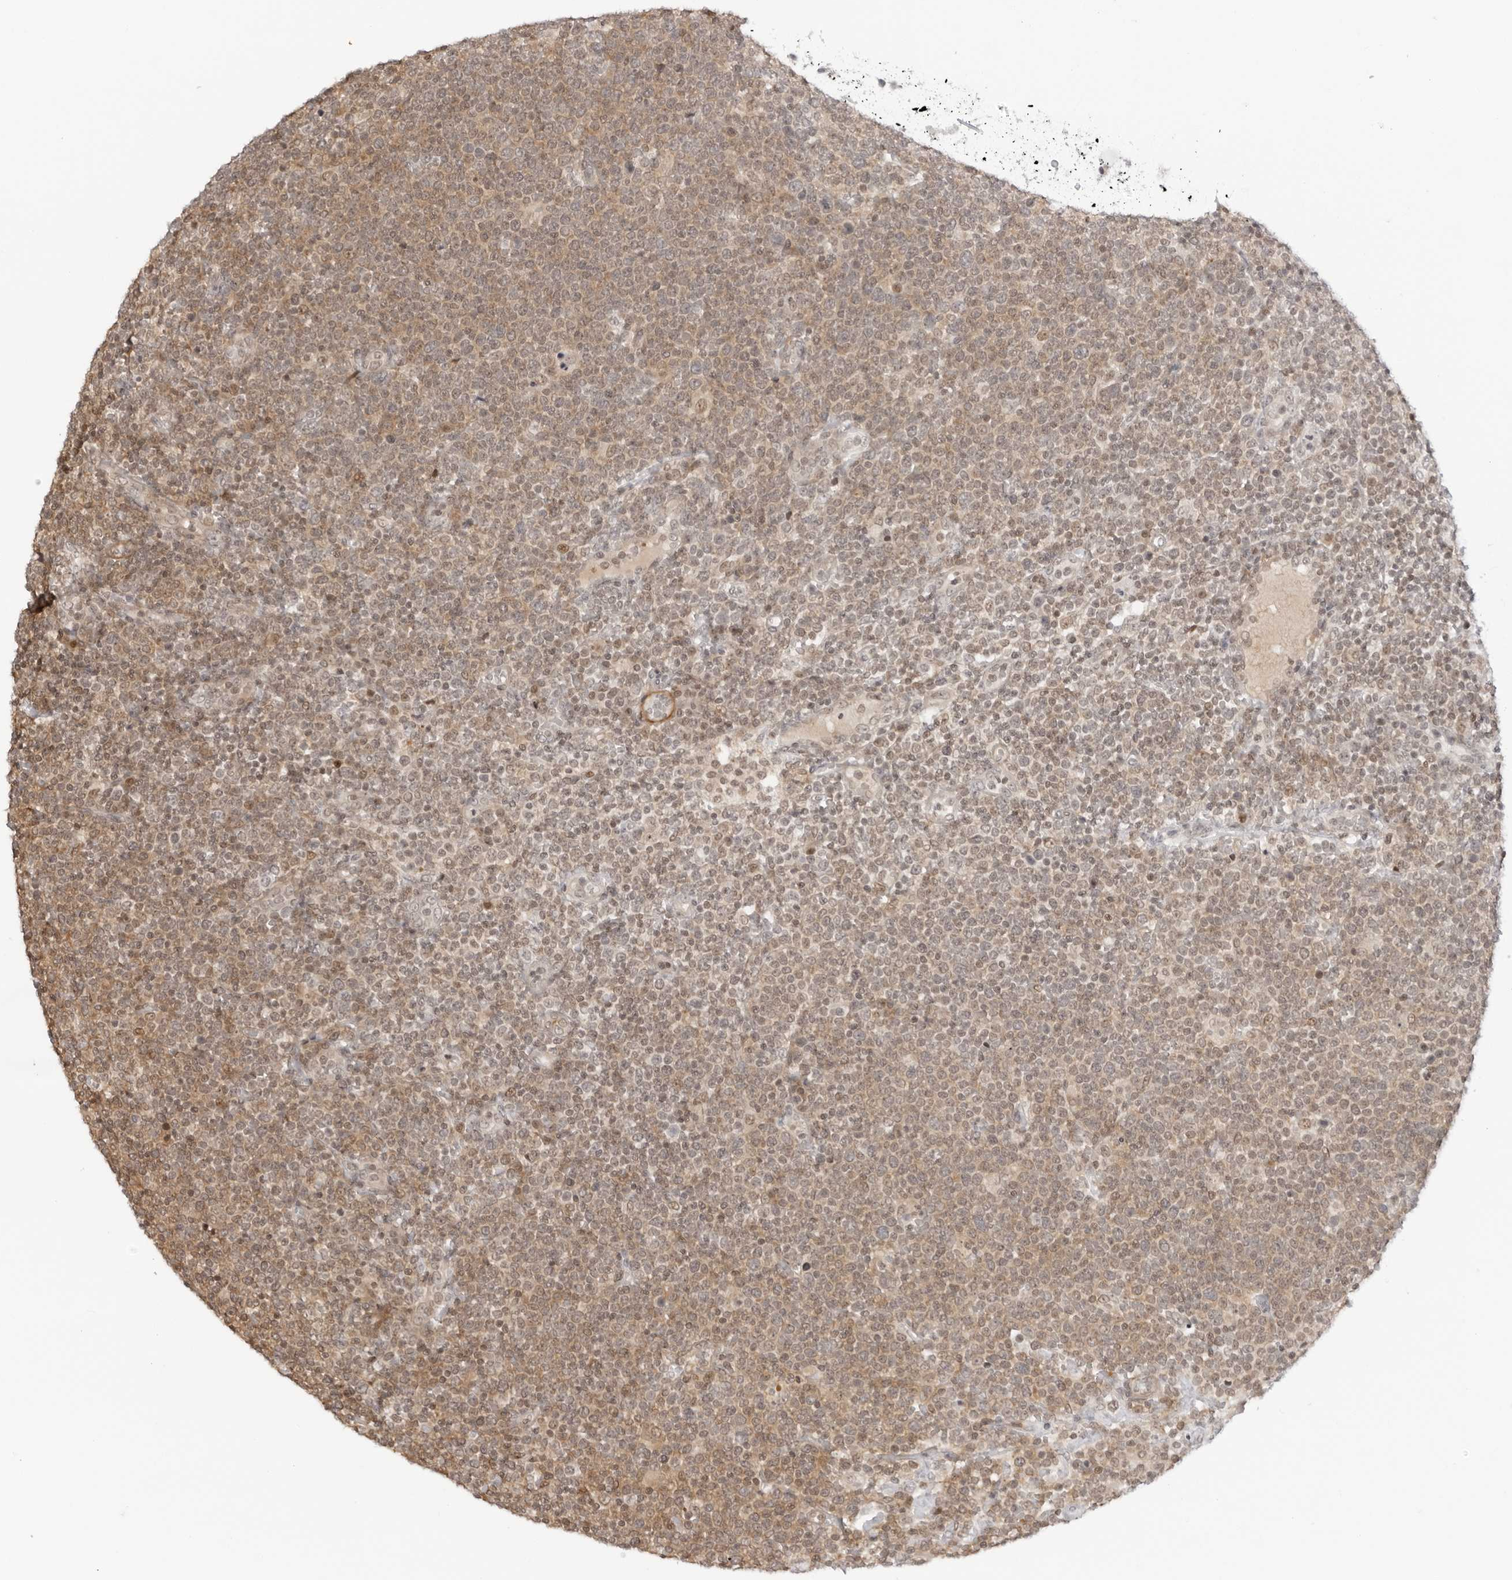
{"staining": {"intensity": "weak", "quantity": "25%-75%", "location": "cytoplasmic/membranous"}, "tissue": "lymphoma", "cell_type": "Tumor cells", "image_type": "cancer", "snomed": [{"axis": "morphology", "description": "Malignant lymphoma, non-Hodgkin's type, High grade"}, {"axis": "topography", "description": "Lymph node"}], "caption": "High-grade malignant lymphoma, non-Hodgkin's type tissue demonstrates weak cytoplasmic/membranous staining in about 25%-75% of tumor cells", "gene": "RNF146", "patient": {"sex": "male", "age": 61}}